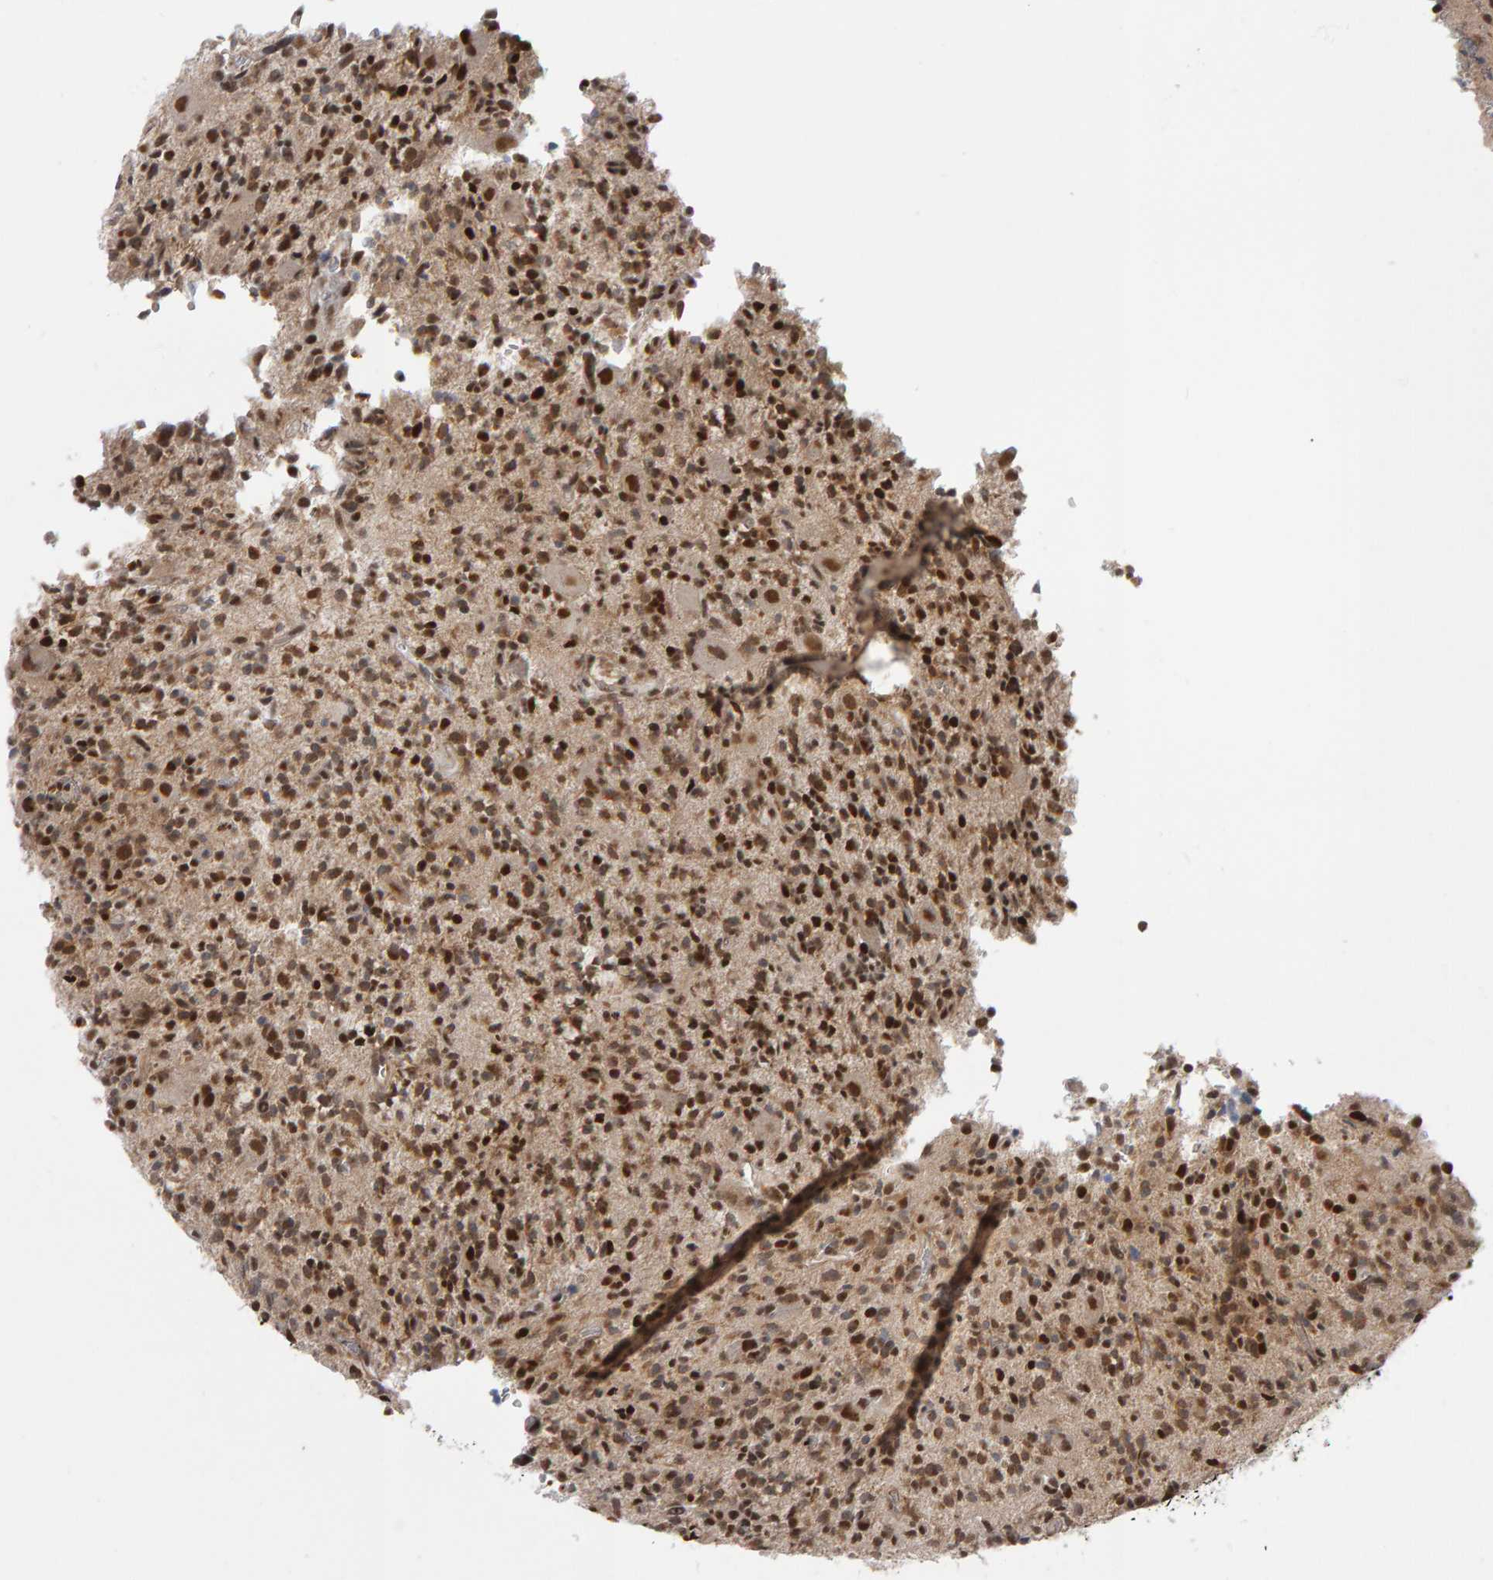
{"staining": {"intensity": "moderate", "quantity": ">75%", "location": "nuclear"}, "tissue": "glioma", "cell_type": "Tumor cells", "image_type": "cancer", "snomed": [{"axis": "morphology", "description": "Glioma, malignant, High grade"}, {"axis": "topography", "description": "Brain"}], "caption": "IHC photomicrograph of neoplastic tissue: glioma stained using IHC displays medium levels of moderate protein expression localized specifically in the nuclear of tumor cells, appearing as a nuclear brown color.", "gene": "ATF7IP", "patient": {"sex": "male", "age": 34}}